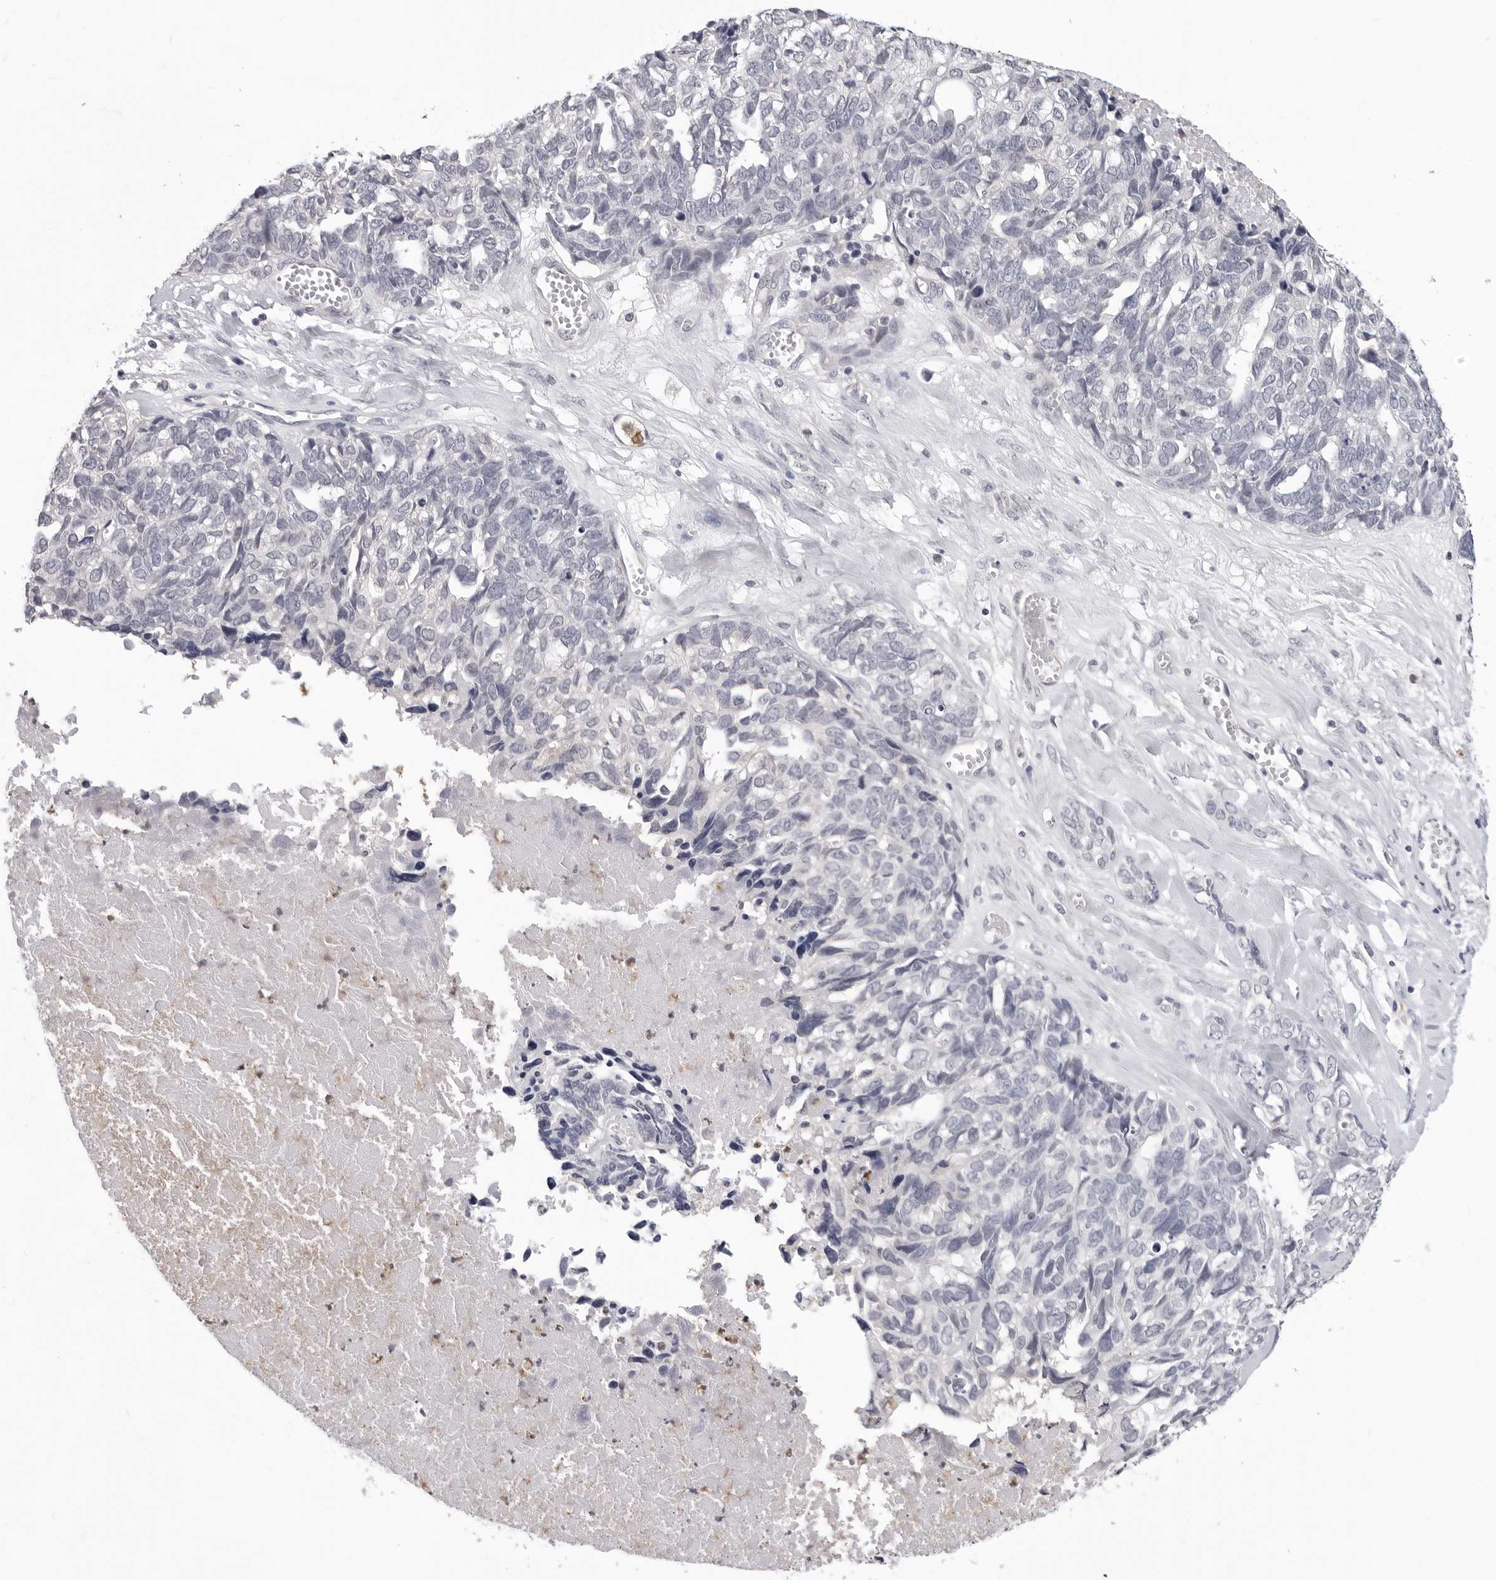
{"staining": {"intensity": "negative", "quantity": "none", "location": "none"}, "tissue": "ovarian cancer", "cell_type": "Tumor cells", "image_type": "cancer", "snomed": [{"axis": "morphology", "description": "Cystadenocarcinoma, serous, NOS"}, {"axis": "topography", "description": "Ovary"}], "caption": "A photomicrograph of ovarian cancer stained for a protein shows no brown staining in tumor cells.", "gene": "TRMT13", "patient": {"sex": "female", "age": 79}}